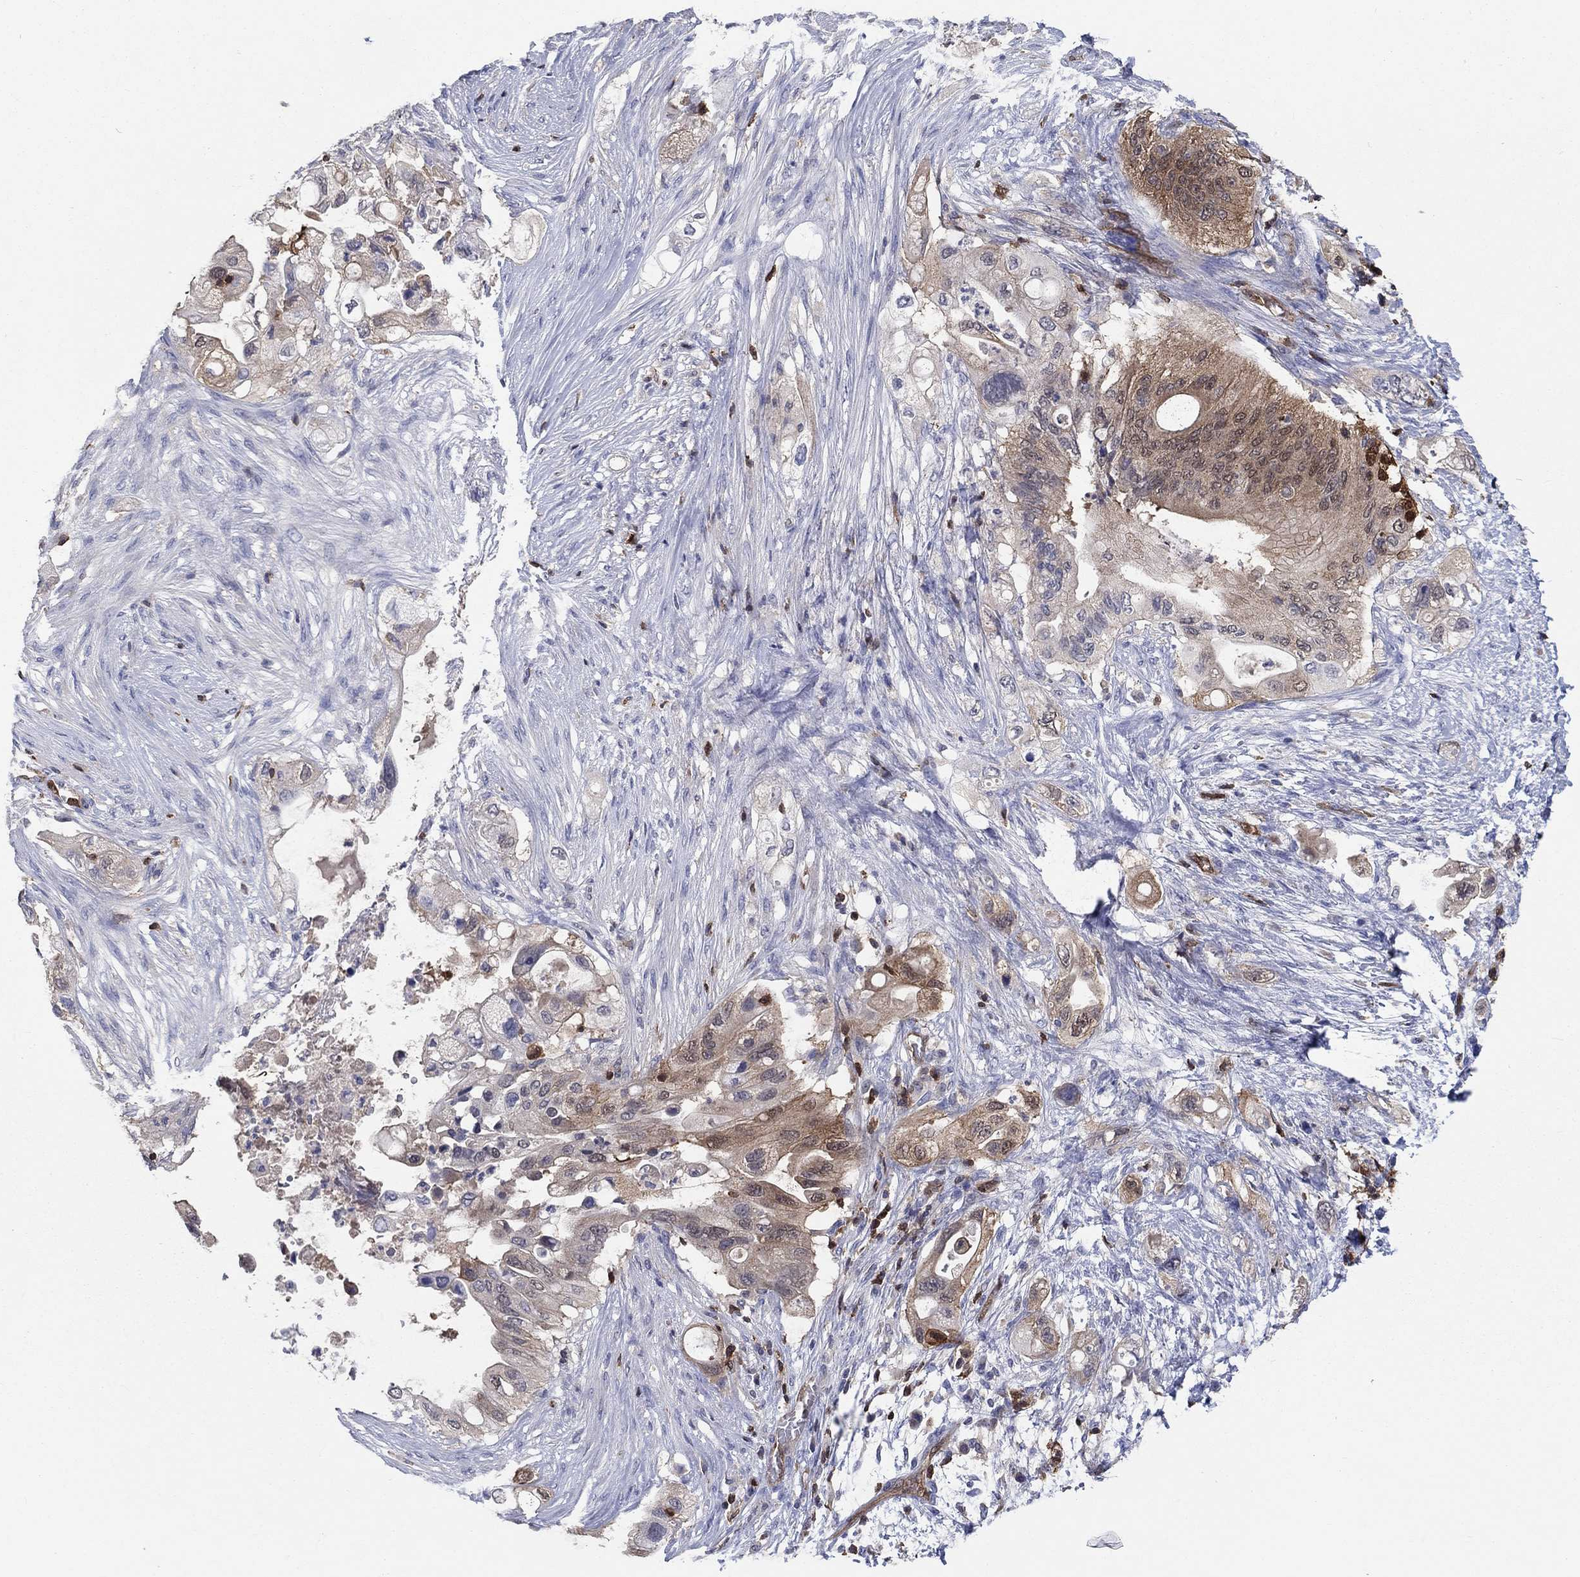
{"staining": {"intensity": "strong", "quantity": "<25%", "location": "cytoplasmic/membranous"}, "tissue": "pancreatic cancer", "cell_type": "Tumor cells", "image_type": "cancer", "snomed": [{"axis": "morphology", "description": "Adenocarcinoma, NOS"}, {"axis": "topography", "description": "Pancreas"}], "caption": "The histopathology image shows immunohistochemical staining of pancreatic cancer. There is strong cytoplasmic/membranous positivity is appreciated in approximately <25% of tumor cells. Using DAB (3,3'-diaminobenzidine) (brown) and hematoxylin (blue) stains, captured at high magnification using brightfield microscopy.", "gene": "AGFG2", "patient": {"sex": "female", "age": 72}}